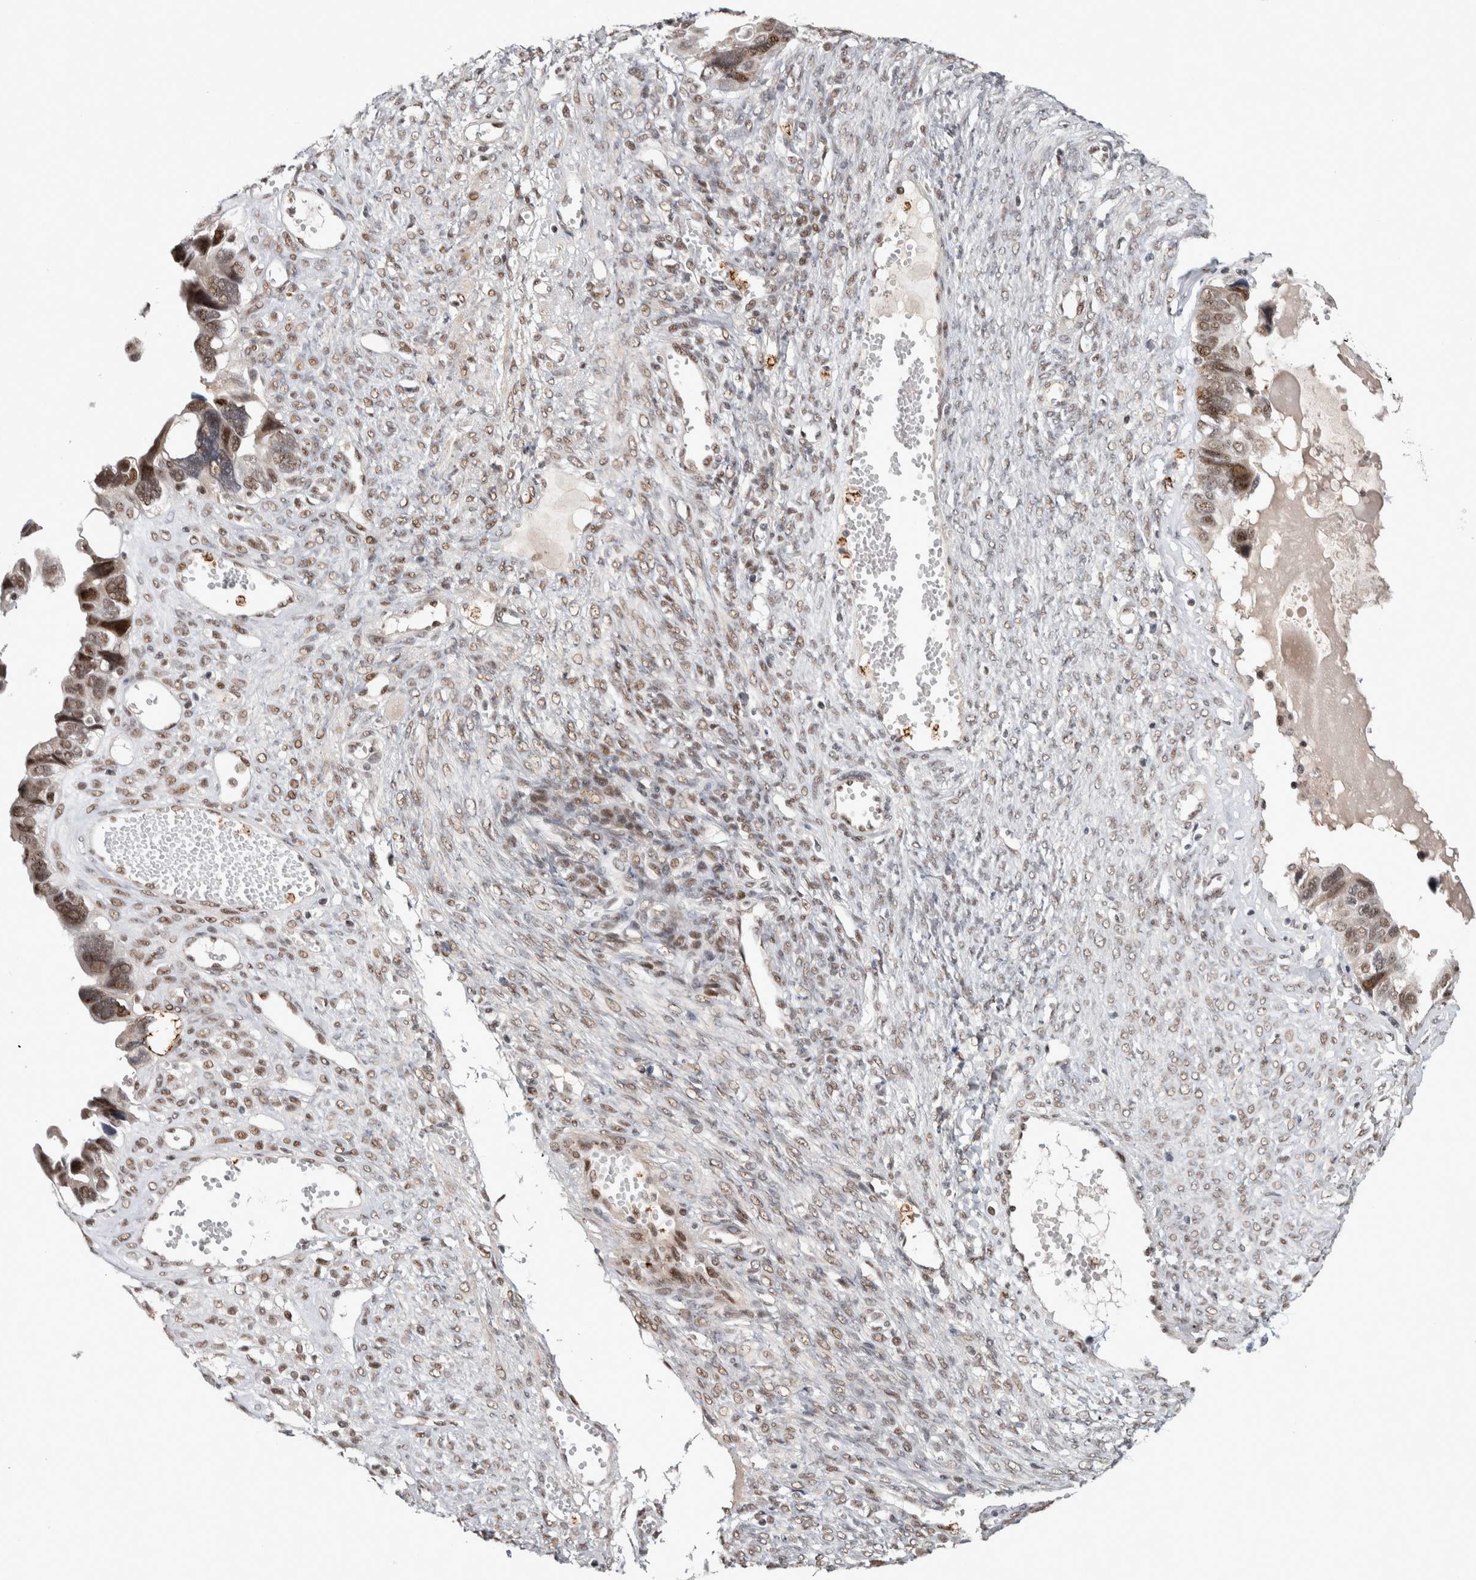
{"staining": {"intensity": "moderate", "quantity": ">75%", "location": "nuclear"}, "tissue": "ovarian cancer", "cell_type": "Tumor cells", "image_type": "cancer", "snomed": [{"axis": "morphology", "description": "Cystadenocarcinoma, serous, NOS"}, {"axis": "topography", "description": "Ovary"}], "caption": "High-magnification brightfield microscopy of ovarian cancer stained with DAB (brown) and counterstained with hematoxylin (blue). tumor cells exhibit moderate nuclear positivity is identified in about>75% of cells.", "gene": "ASPN", "patient": {"sex": "female", "age": 79}}